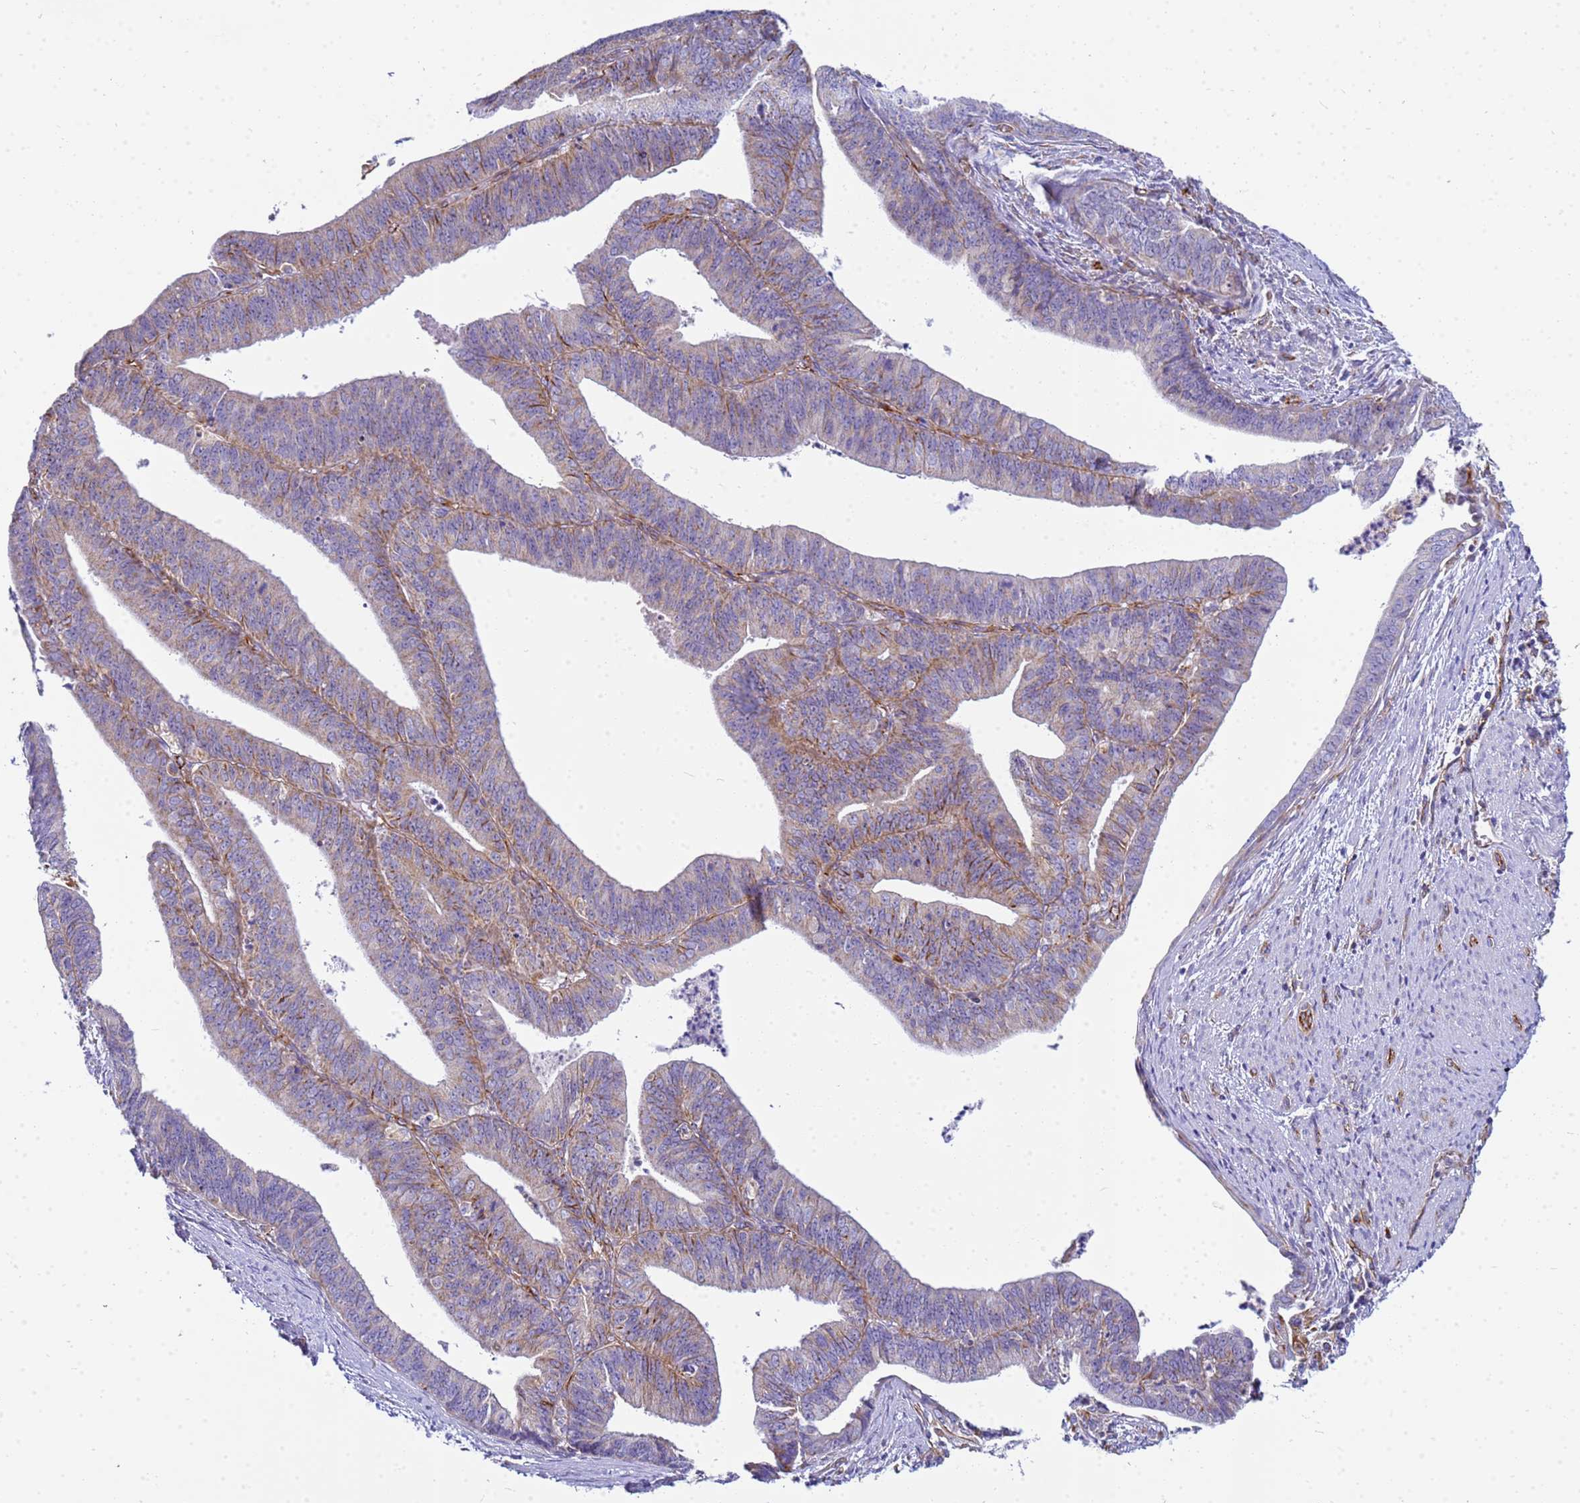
{"staining": {"intensity": "moderate", "quantity": "25%-75%", "location": "cytoplasmic/membranous"}, "tissue": "endometrial cancer", "cell_type": "Tumor cells", "image_type": "cancer", "snomed": [{"axis": "morphology", "description": "Adenocarcinoma, NOS"}, {"axis": "topography", "description": "Endometrium"}], "caption": "Moderate cytoplasmic/membranous protein positivity is seen in about 25%-75% of tumor cells in endometrial adenocarcinoma. The staining was performed using DAB to visualize the protein expression in brown, while the nuclei were stained in blue with hematoxylin (Magnification: 20x).", "gene": "UBXN2B", "patient": {"sex": "female", "age": 73}}